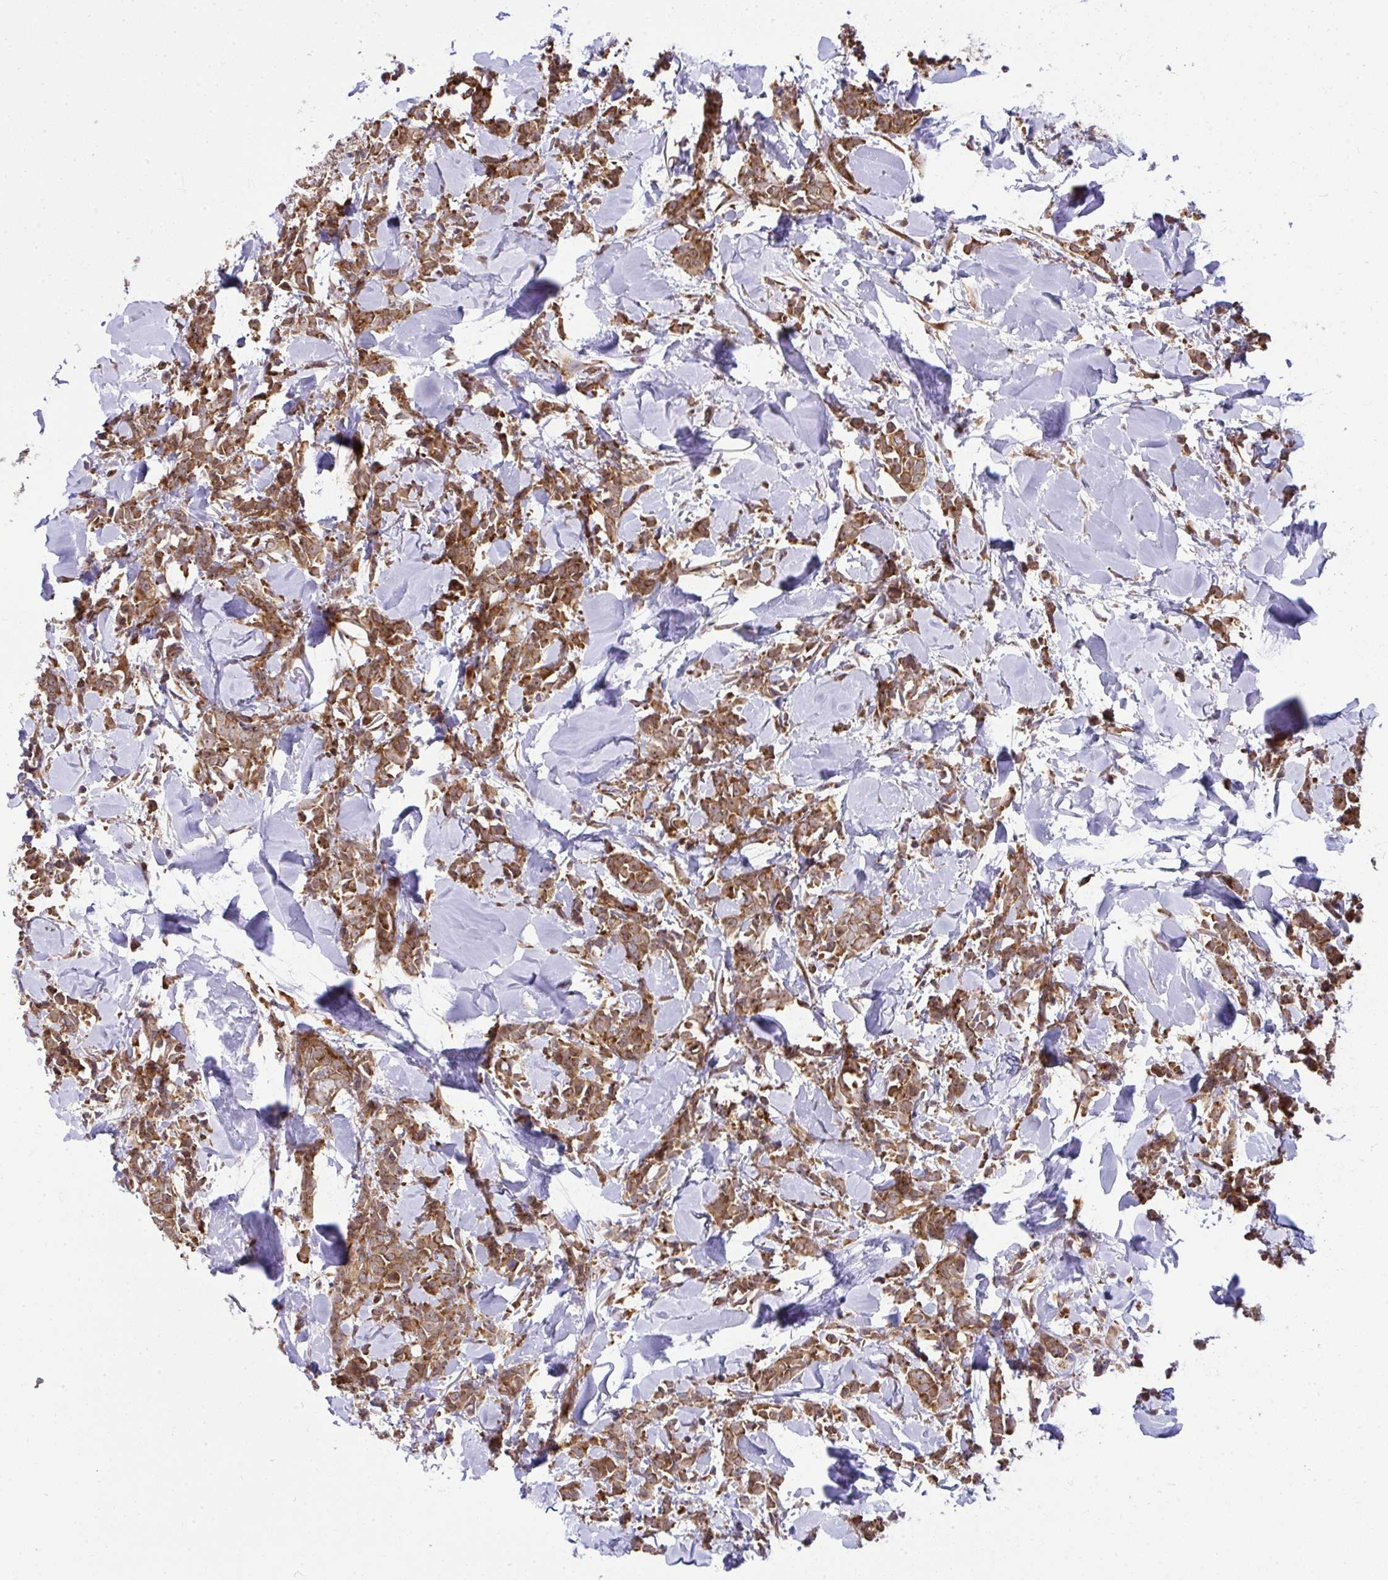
{"staining": {"intensity": "moderate", "quantity": ">75%", "location": "cytoplasmic/membranous"}, "tissue": "breast cancer", "cell_type": "Tumor cells", "image_type": "cancer", "snomed": [{"axis": "morphology", "description": "Lobular carcinoma"}, {"axis": "topography", "description": "Breast"}], "caption": "Immunohistochemistry (IHC) photomicrograph of human breast lobular carcinoma stained for a protein (brown), which exhibits medium levels of moderate cytoplasmic/membranous staining in about >75% of tumor cells.", "gene": "RPS7", "patient": {"sex": "female", "age": 91}}